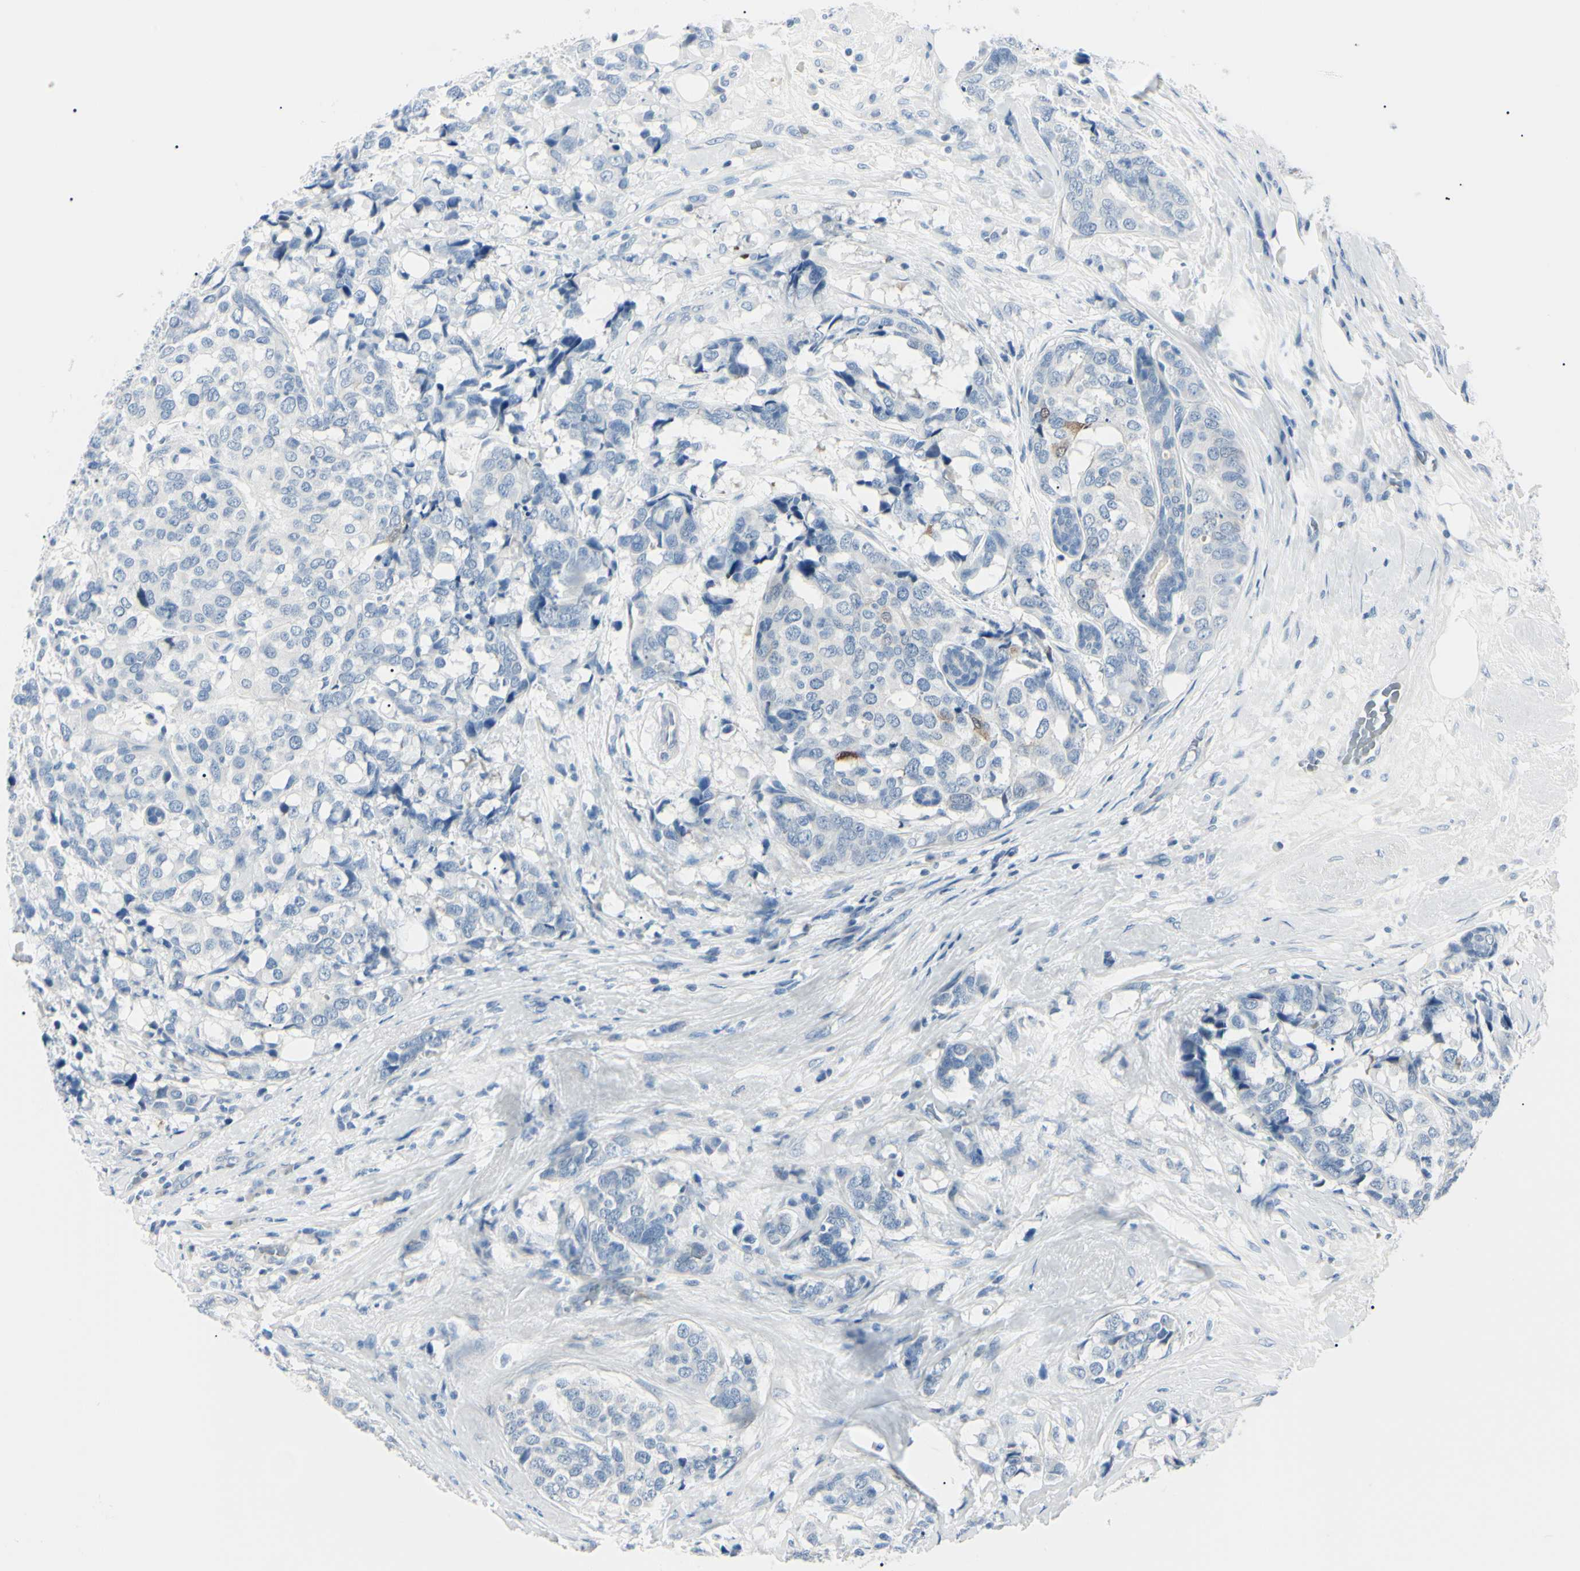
{"staining": {"intensity": "negative", "quantity": "none", "location": "none"}, "tissue": "breast cancer", "cell_type": "Tumor cells", "image_type": "cancer", "snomed": [{"axis": "morphology", "description": "Lobular carcinoma"}, {"axis": "topography", "description": "Breast"}], "caption": "A micrograph of breast cancer (lobular carcinoma) stained for a protein demonstrates no brown staining in tumor cells.", "gene": "CA2", "patient": {"sex": "female", "age": 59}}